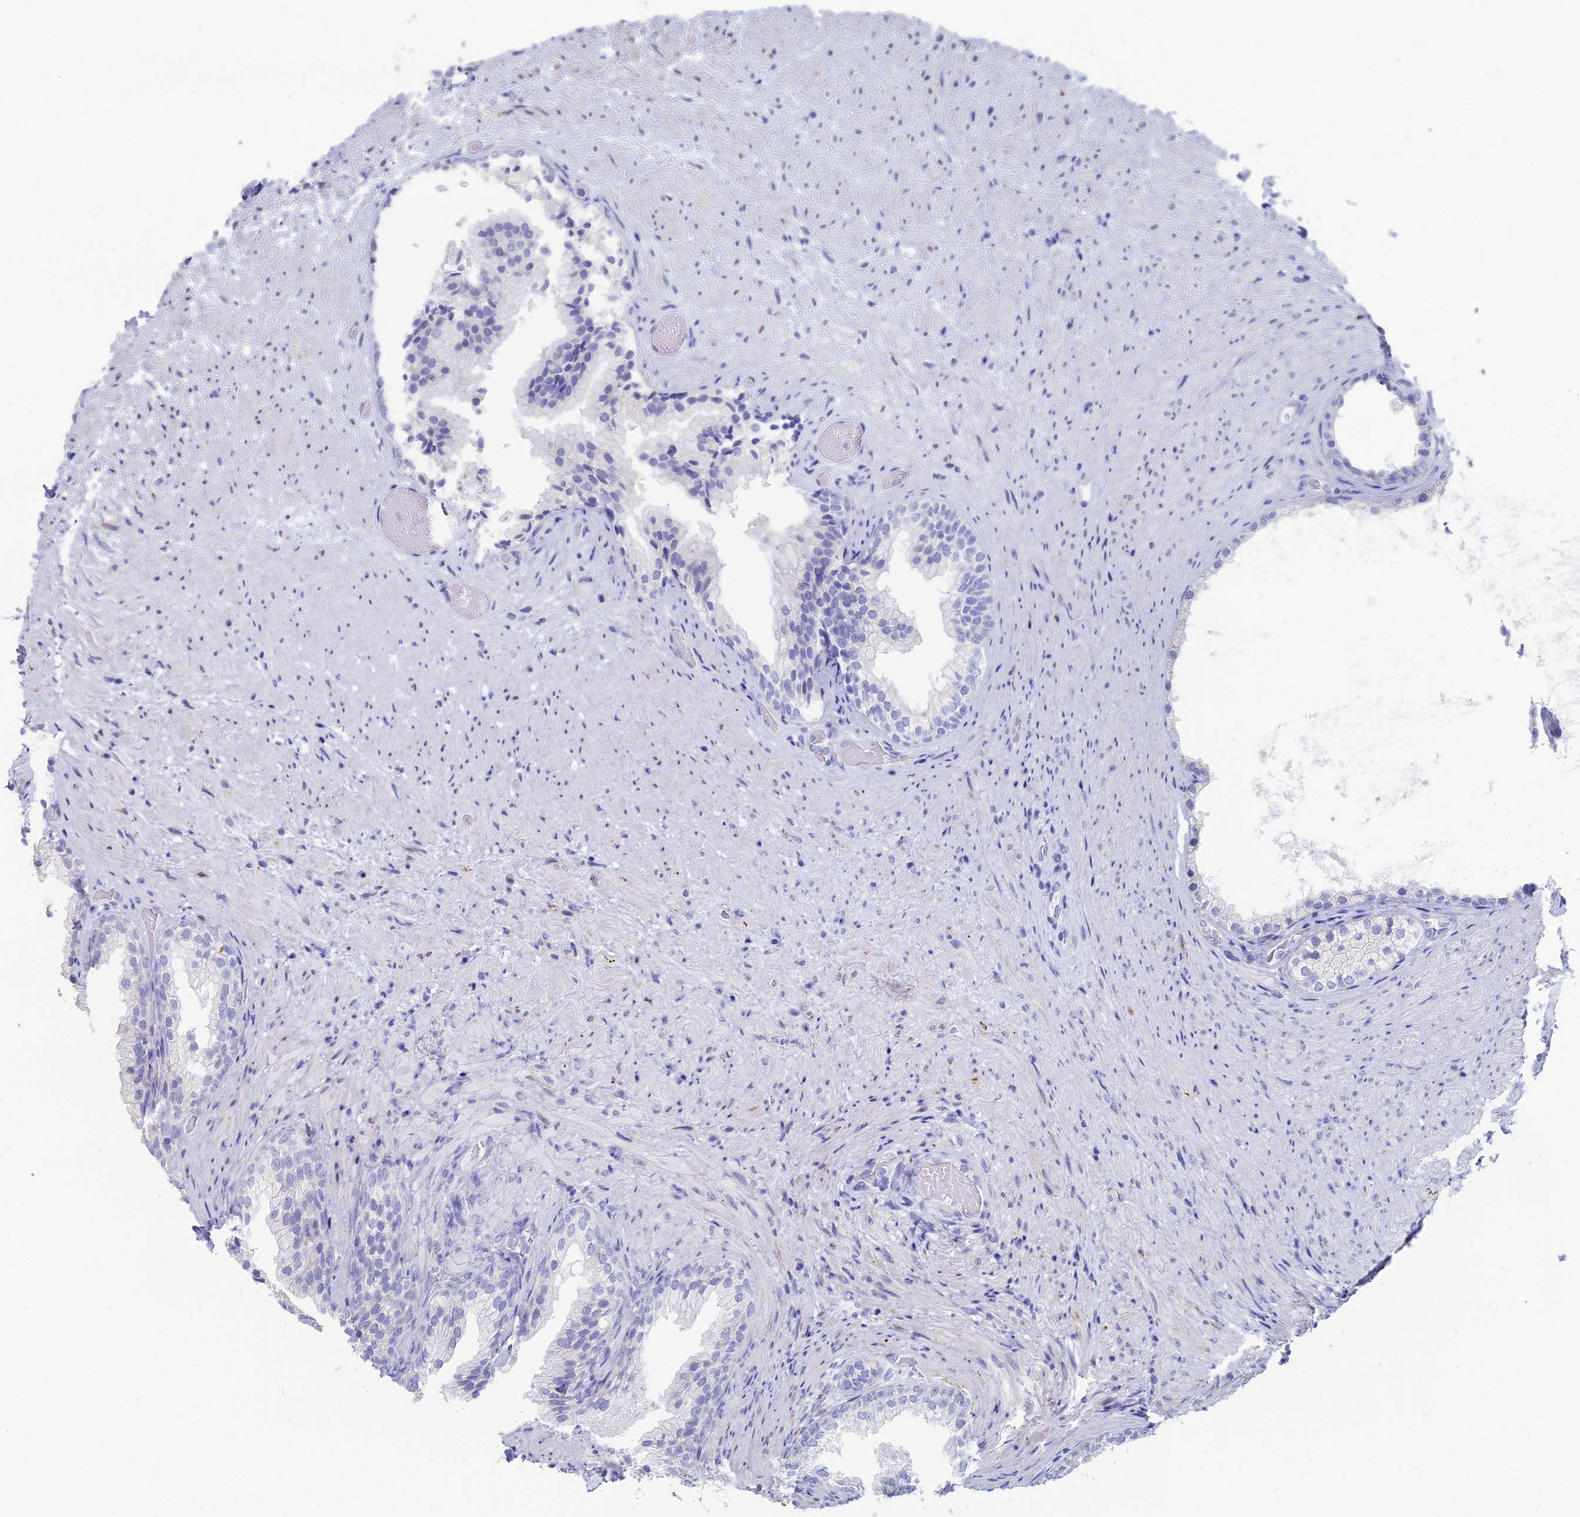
{"staining": {"intensity": "negative", "quantity": "none", "location": "none"}, "tissue": "prostate", "cell_type": "Glandular cells", "image_type": "normal", "snomed": [{"axis": "morphology", "description": "Normal tissue, NOS"}, {"axis": "topography", "description": "Prostate"}], "caption": "A histopathology image of prostate stained for a protein exhibits no brown staining in glandular cells.", "gene": "TNNT3", "patient": {"sex": "male", "age": 76}}